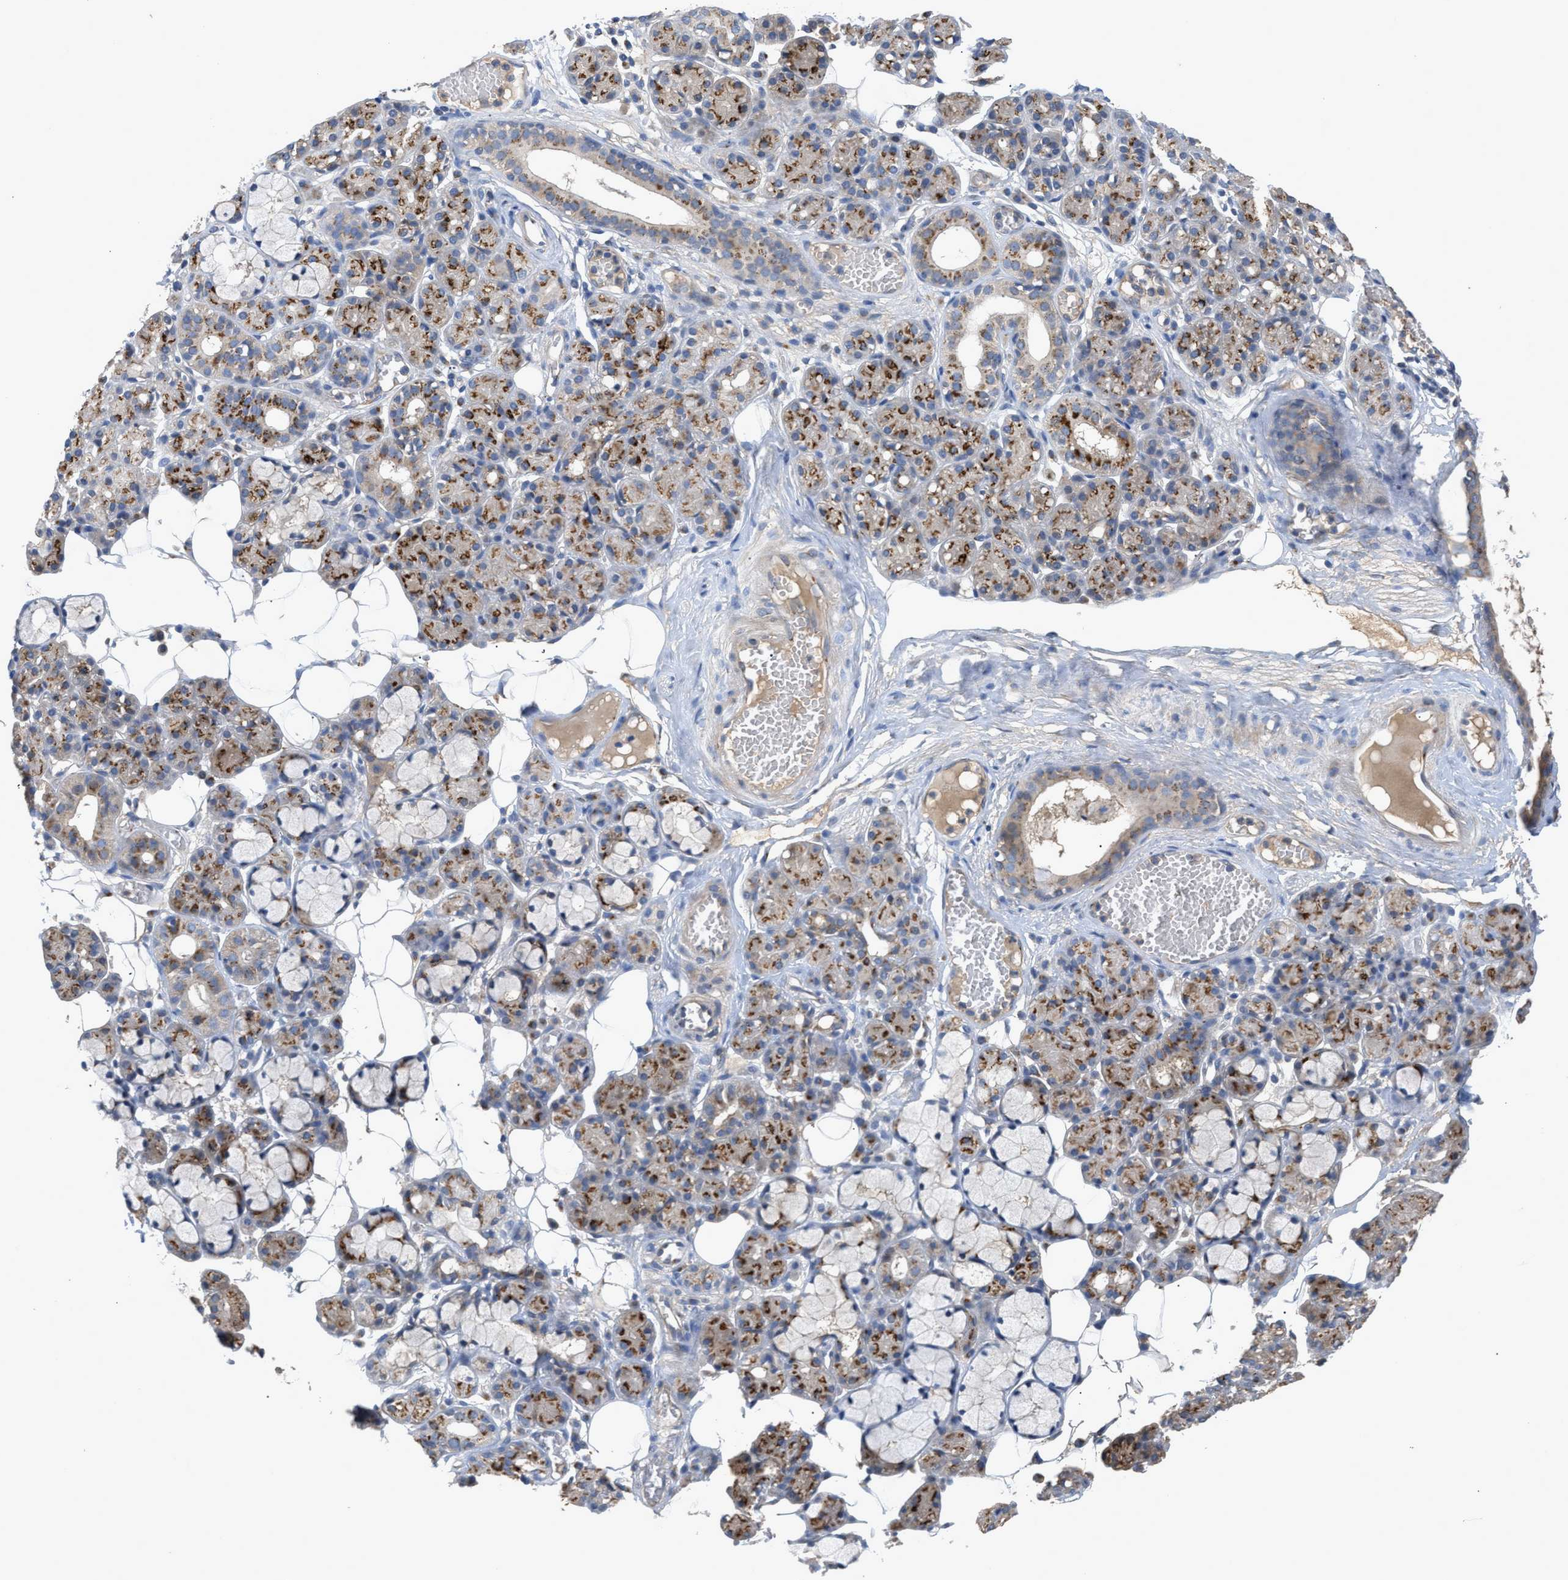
{"staining": {"intensity": "moderate", "quantity": ">75%", "location": "cytoplasmic/membranous"}, "tissue": "salivary gland", "cell_type": "Glandular cells", "image_type": "normal", "snomed": [{"axis": "morphology", "description": "Normal tissue, NOS"}, {"axis": "topography", "description": "Salivary gland"}], "caption": "High-magnification brightfield microscopy of unremarkable salivary gland stained with DAB (brown) and counterstained with hematoxylin (blue). glandular cells exhibit moderate cytoplasmic/membranous expression is appreciated in approximately>75% of cells. The staining is performed using DAB brown chromogen to label protein expression. The nuclei are counter-stained blue using hematoxylin.", "gene": "SIK2", "patient": {"sex": "male", "age": 63}}